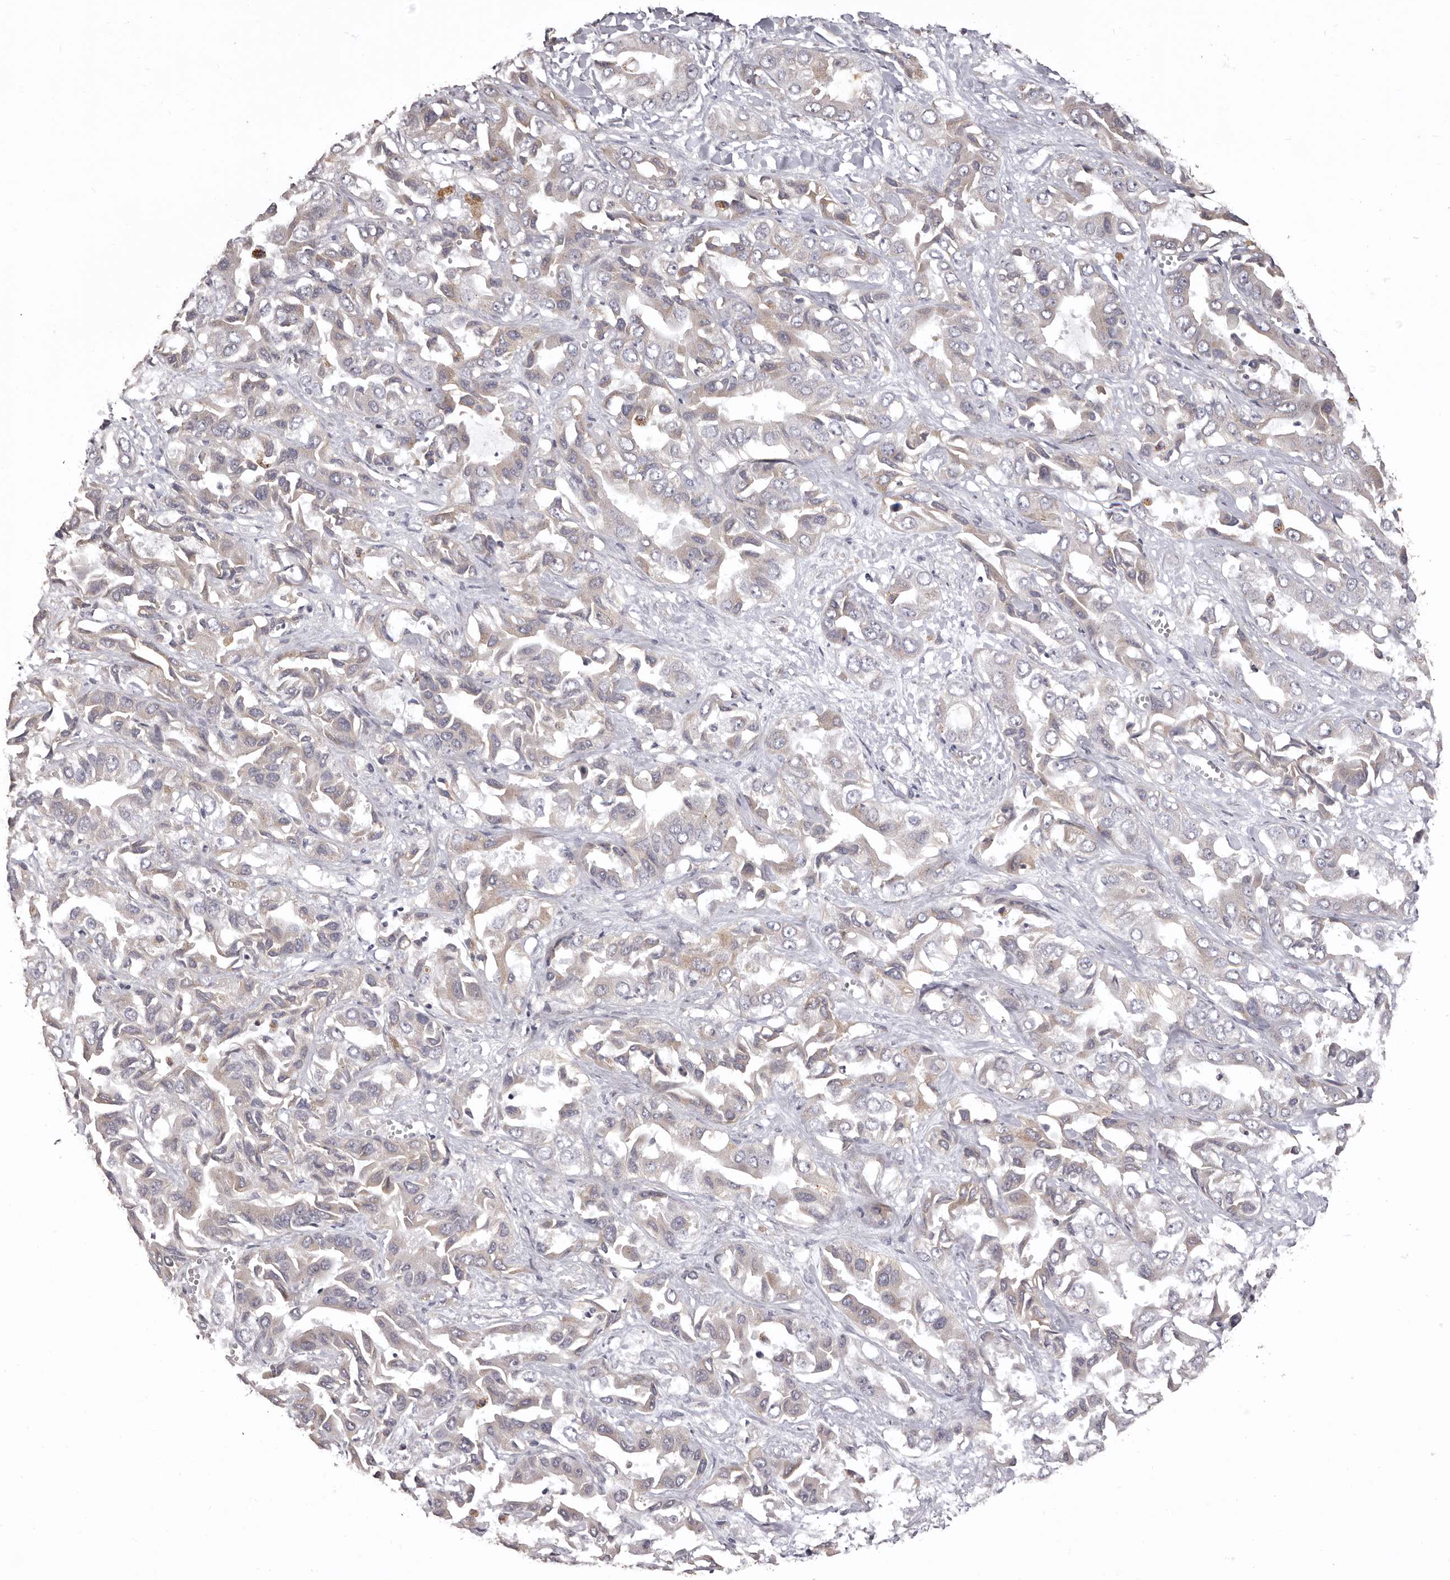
{"staining": {"intensity": "negative", "quantity": "none", "location": "none"}, "tissue": "liver cancer", "cell_type": "Tumor cells", "image_type": "cancer", "snomed": [{"axis": "morphology", "description": "Cholangiocarcinoma"}, {"axis": "topography", "description": "Liver"}], "caption": "Tumor cells are negative for protein expression in human cholangiocarcinoma (liver). (DAB (3,3'-diaminobenzidine) immunohistochemistry with hematoxylin counter stain).", "gene": "ETNK1", "patient": {"sex": "female", "age": 52}}